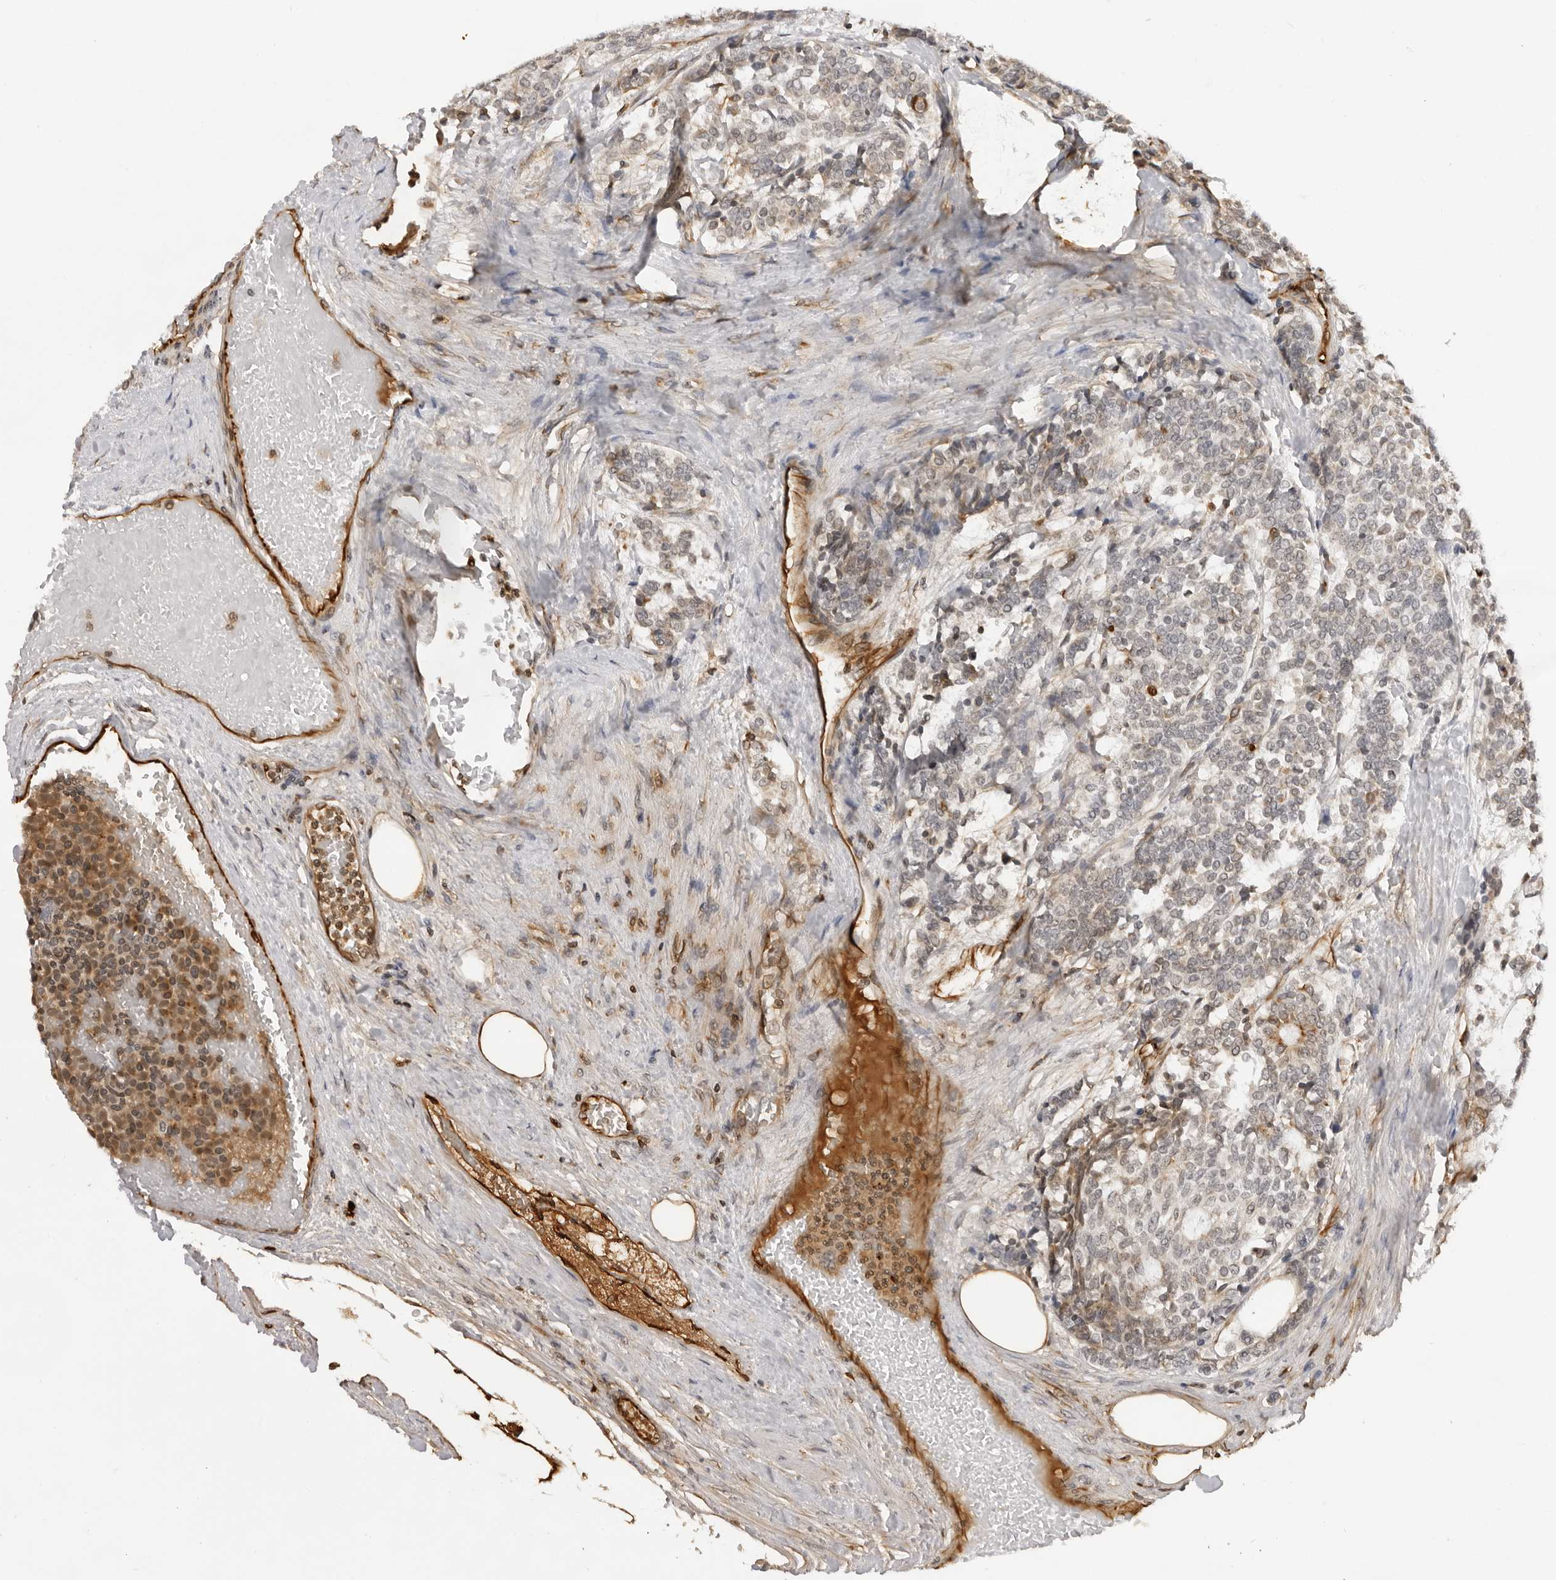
{"staining": {"intensity": "weak", "quantity": "<25%", "location": "nuclear"}, "tissue": "carcinoid", "cell_type": "Tumor cells", "image_type": "cancer", "snomed": [{"axis": "morphology", "description": "Carcinoid, malignant, NOS"}, {"axis": "topography", "description": "Pancreas"}], "caption": "Immunohistochemistry (IHC) of carcinoid (malignant) exhibits no expression in tumor cells.", "gene": "DYNLT5", "patient": {"sex": "female", "age": 54}}